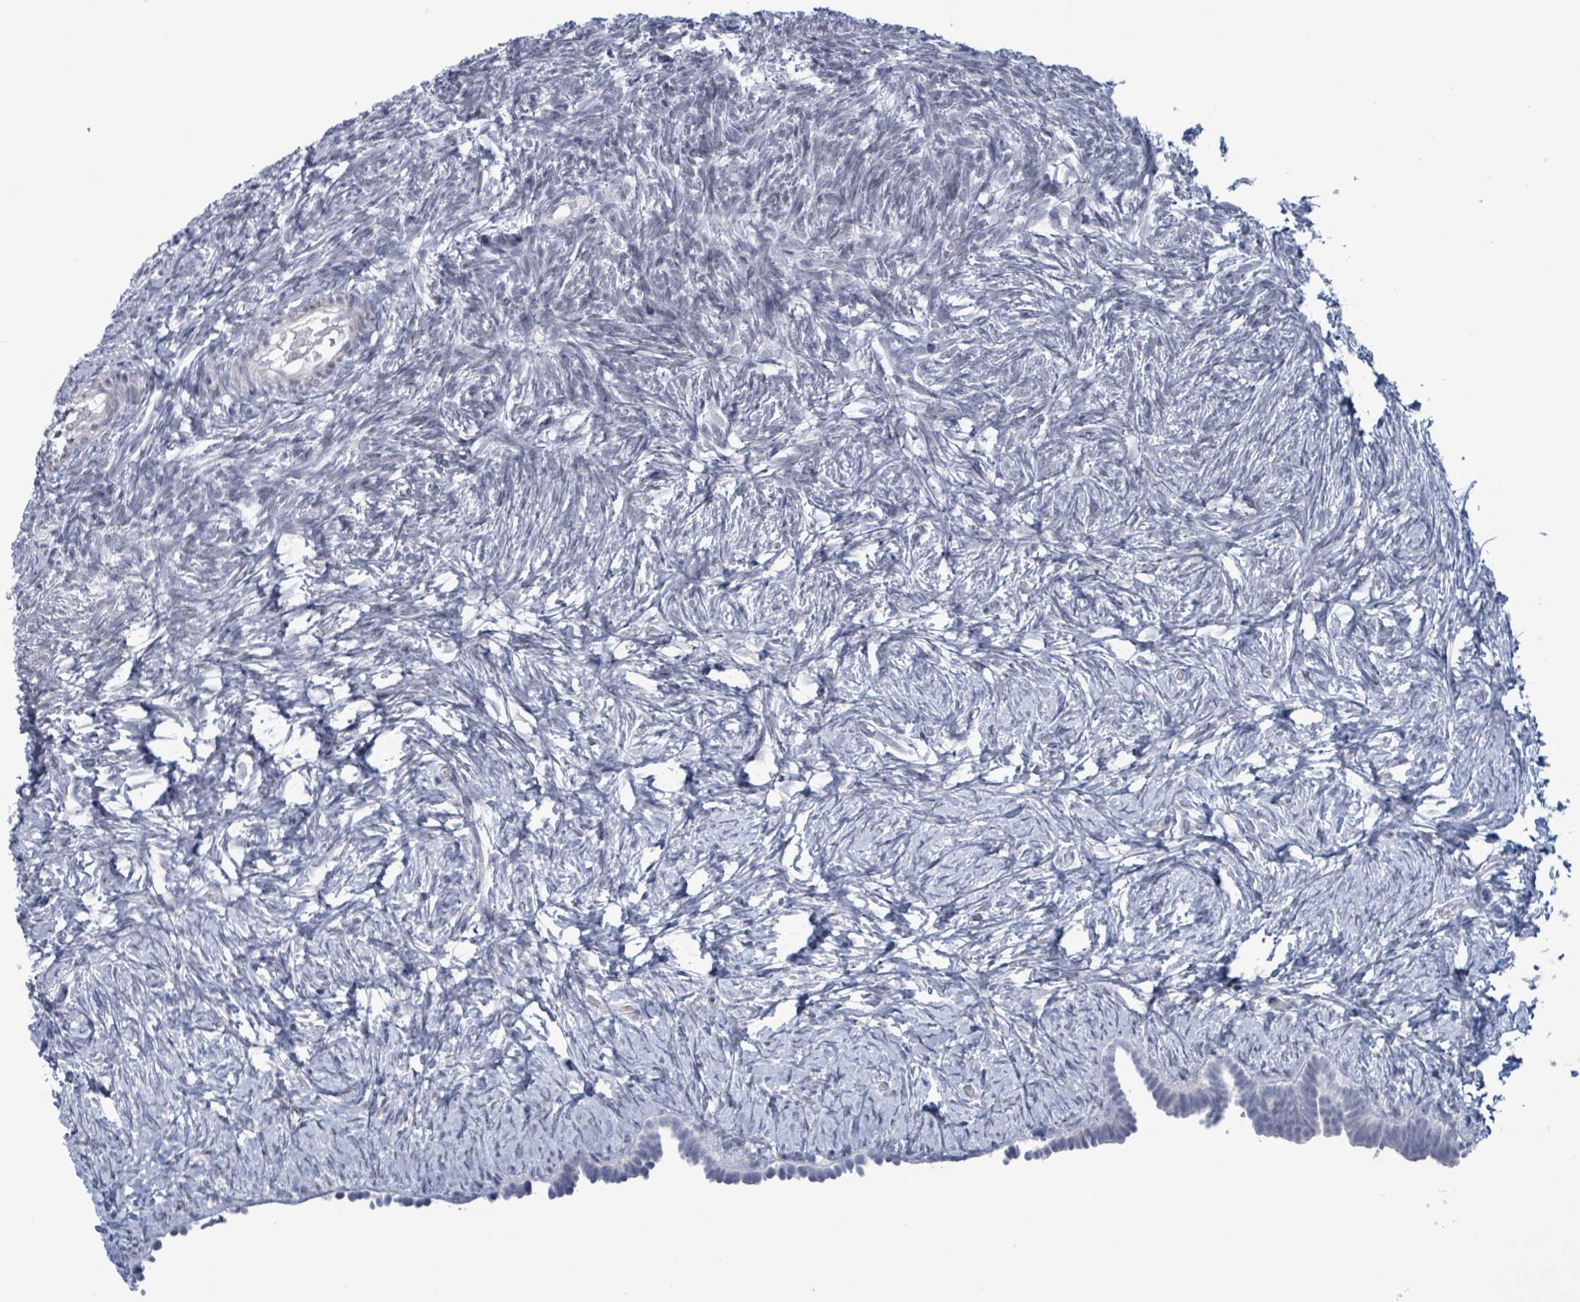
{"staining": {"intensity": "negative", "quantity": "none", "location": "none"}, "tissue": "ovary", "cell_type": "Follicle cells", "image_type": "normal", "snomed": [{"axis": "morphology", "description": "Normal tissue, NOS"}, {"axis": "topography", "description": "Ovary"}], "caption": "This is an IHC histopathology image of normal human ovary. There is no staining in follicle cells.", "gene": "ZNF771", "patient": {"sex": "female", "age": 39}}